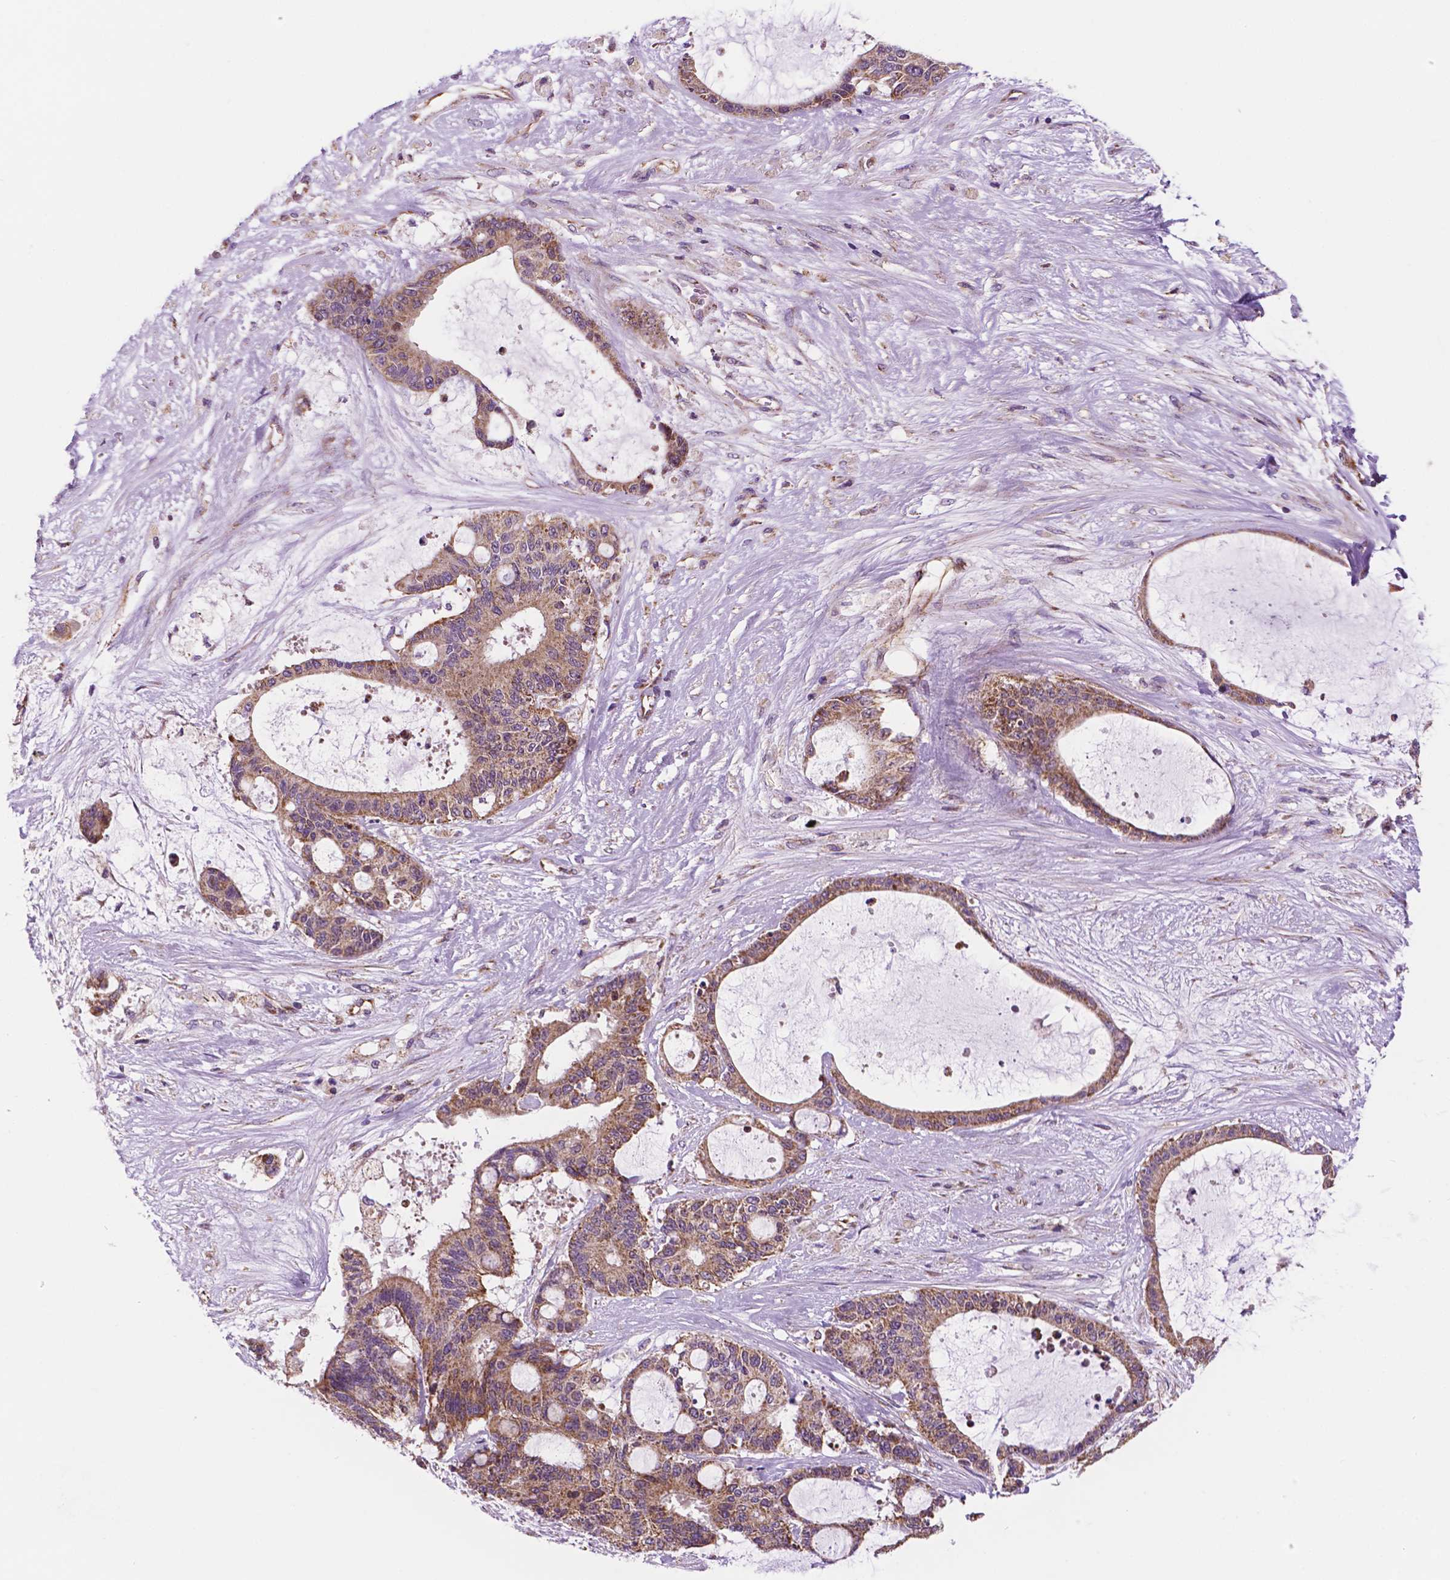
{"staining": {"intensity": "moderate", "quantity": ">75%", "location": "cytoplasmic/membranous"}, "tissue": "liver cancer", "cell_type": "Tumor cells", "image_type": "cancer", "snomed": [{"axis": "morphology", "description": "Normal tissue, NOS"}, {"axis": "morphology", "description": "Cholangiocarcinoma"}, {"axis": "topography", "description": "Liver"}, {"axis": "topography", "description": "Peripheral nerve tissue"}], "caption": "Immunohistochemistry (IHC) of human liver cholangiocarcinoma demonstrates medium levels of moderate cytoplasmic/membranous positivity in approximately >75% of tumor cells. The staining is performed using DAB brown chromogen to label protein expression. The nuclei are counter-stained blue using hematoxylin.", "gene": "GEMIN4", "patient": {"sex": "female", "age": 73}}